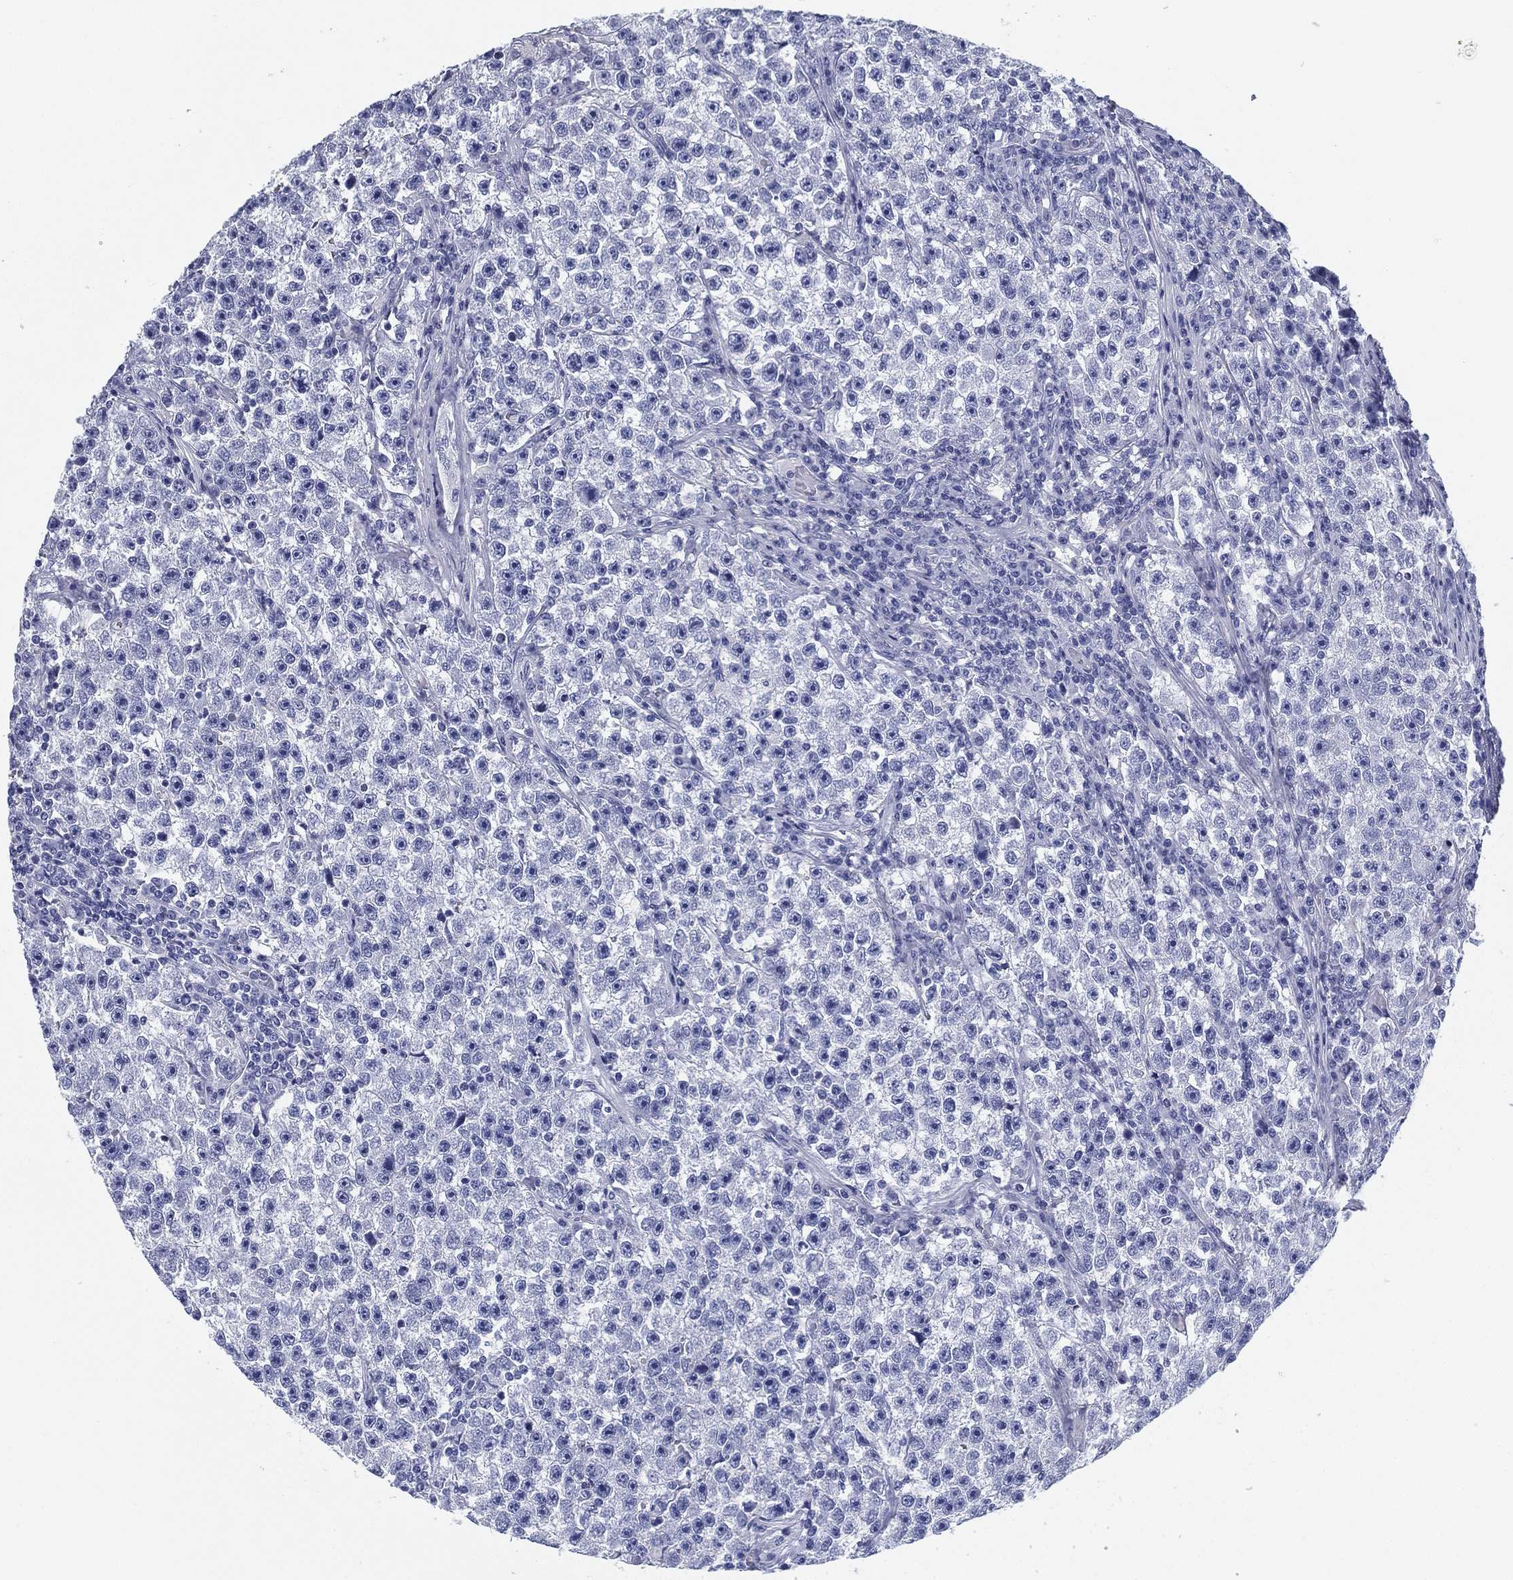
{"staining": {"intensity": "negative", "quantity": "none", "location": "none"}, "tissue": "testis cancer", "cell_type": "Tumor cells", "image_type": "cancer", "snomed": [{"axis": "morphology", "description": "Seminoma, NOS"}, {"axis": "topography", "description": "Testis"}], "caption": "DAB (3,3'-diaminobenzidine) immunohistochemical staining of seminoma (testis) shows no significant expression in tumor cells.", "gene": "TMEM252", "patient": {"sex": "male", "age": 22}}